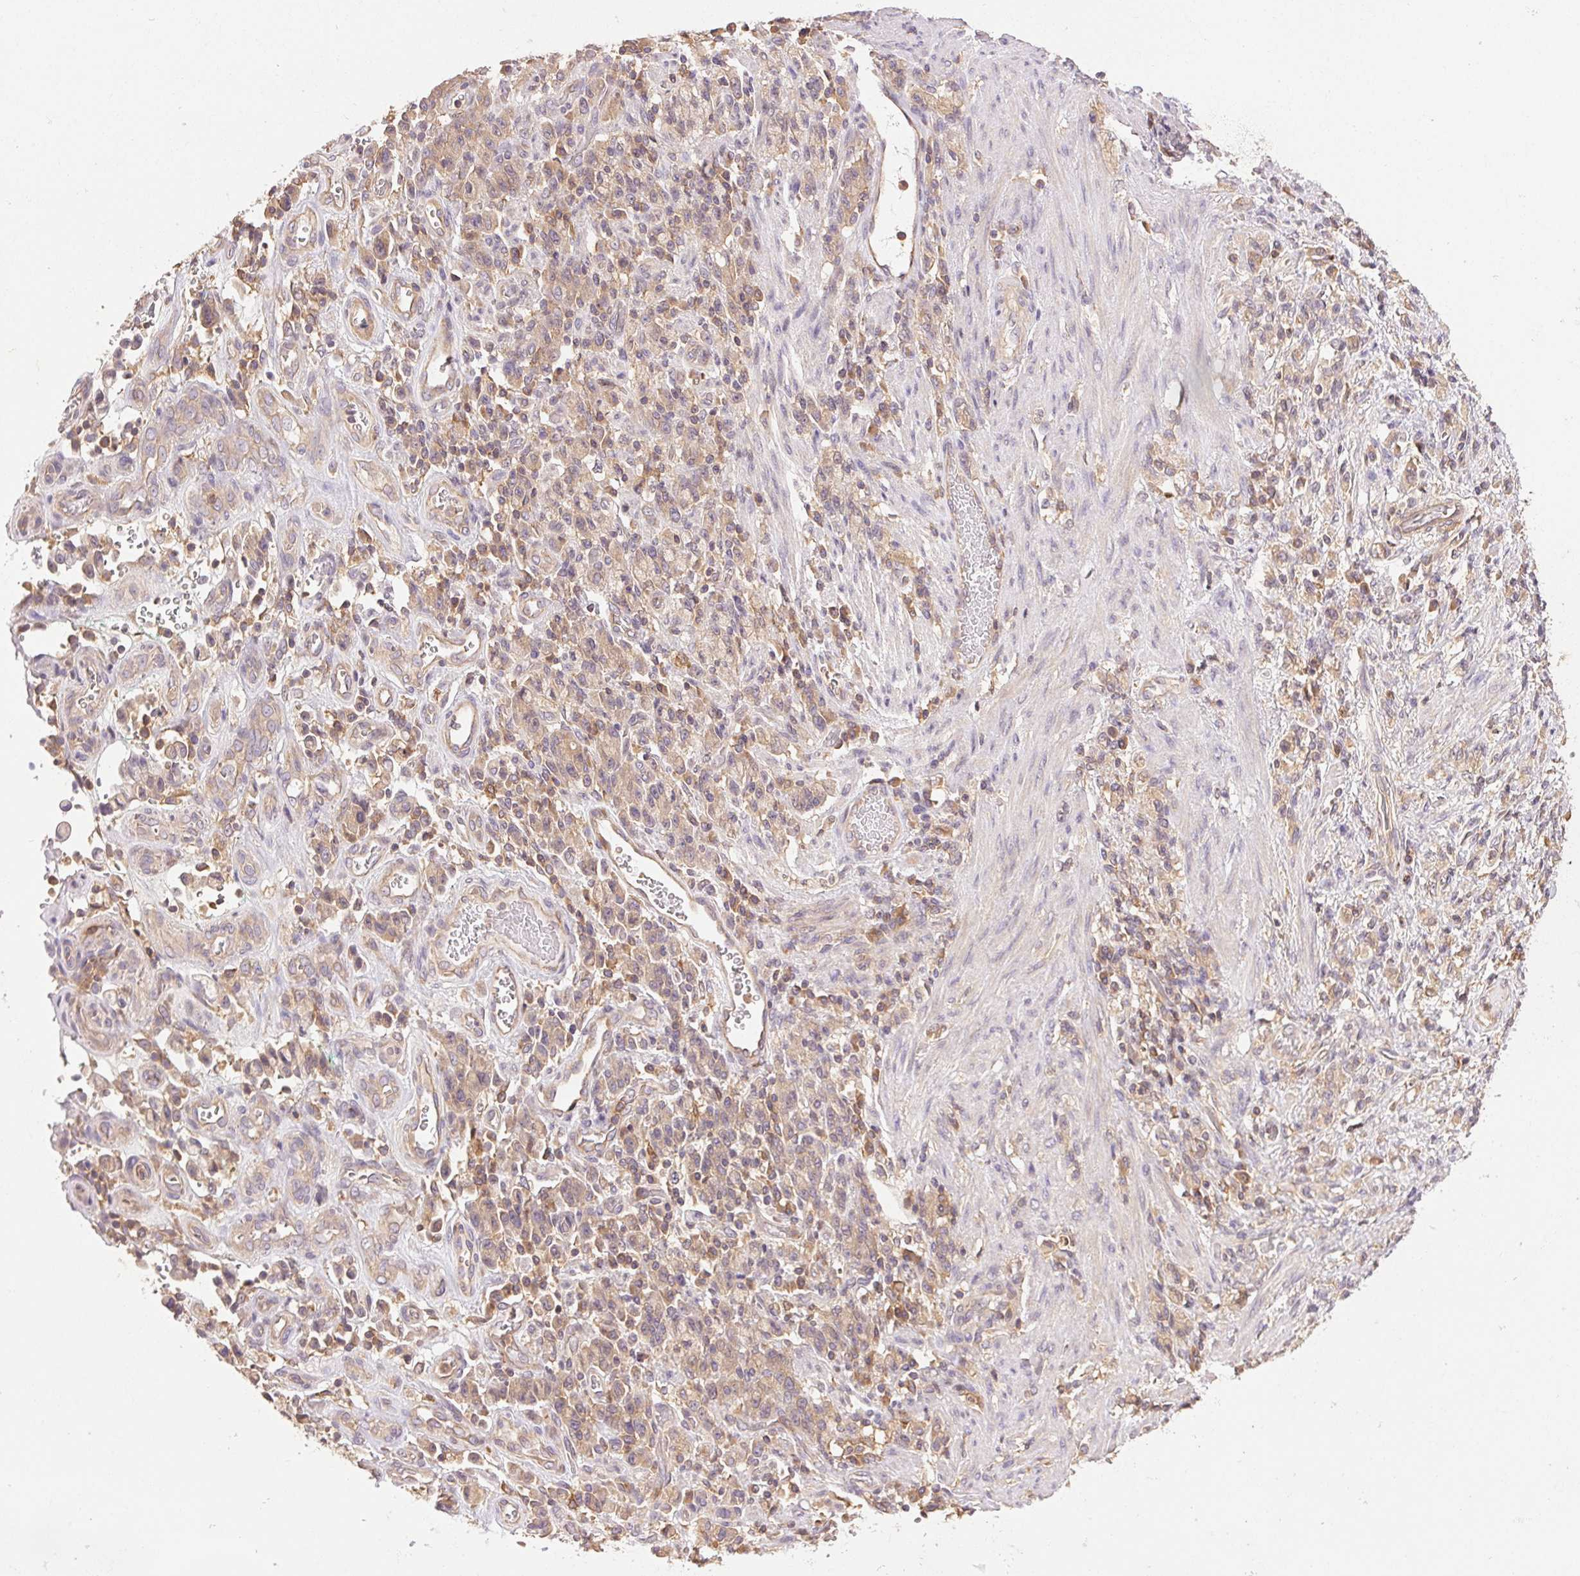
{"staining": {"intensity": "weak", "quantity": "25%-75%", "location": "cytoplasmic/membranous"}, "tissue": "stomach cancer", "cell_type": "Tumor cells", "image_type": "cancer", "snomed": [{"axis": "morphology", "description": "Adenocarcinoma, NOS"}, {"axis": "topography", "description": "Stomach"}], "caption": "Adenocarcinoma (stomach) stained with a brown dye displays weak cytoplasmic/membranous positive staining in approximately 25%-75% of tumor cells.", "gene": "GDI2", "patient": {"sex": "male", "age": 77}}